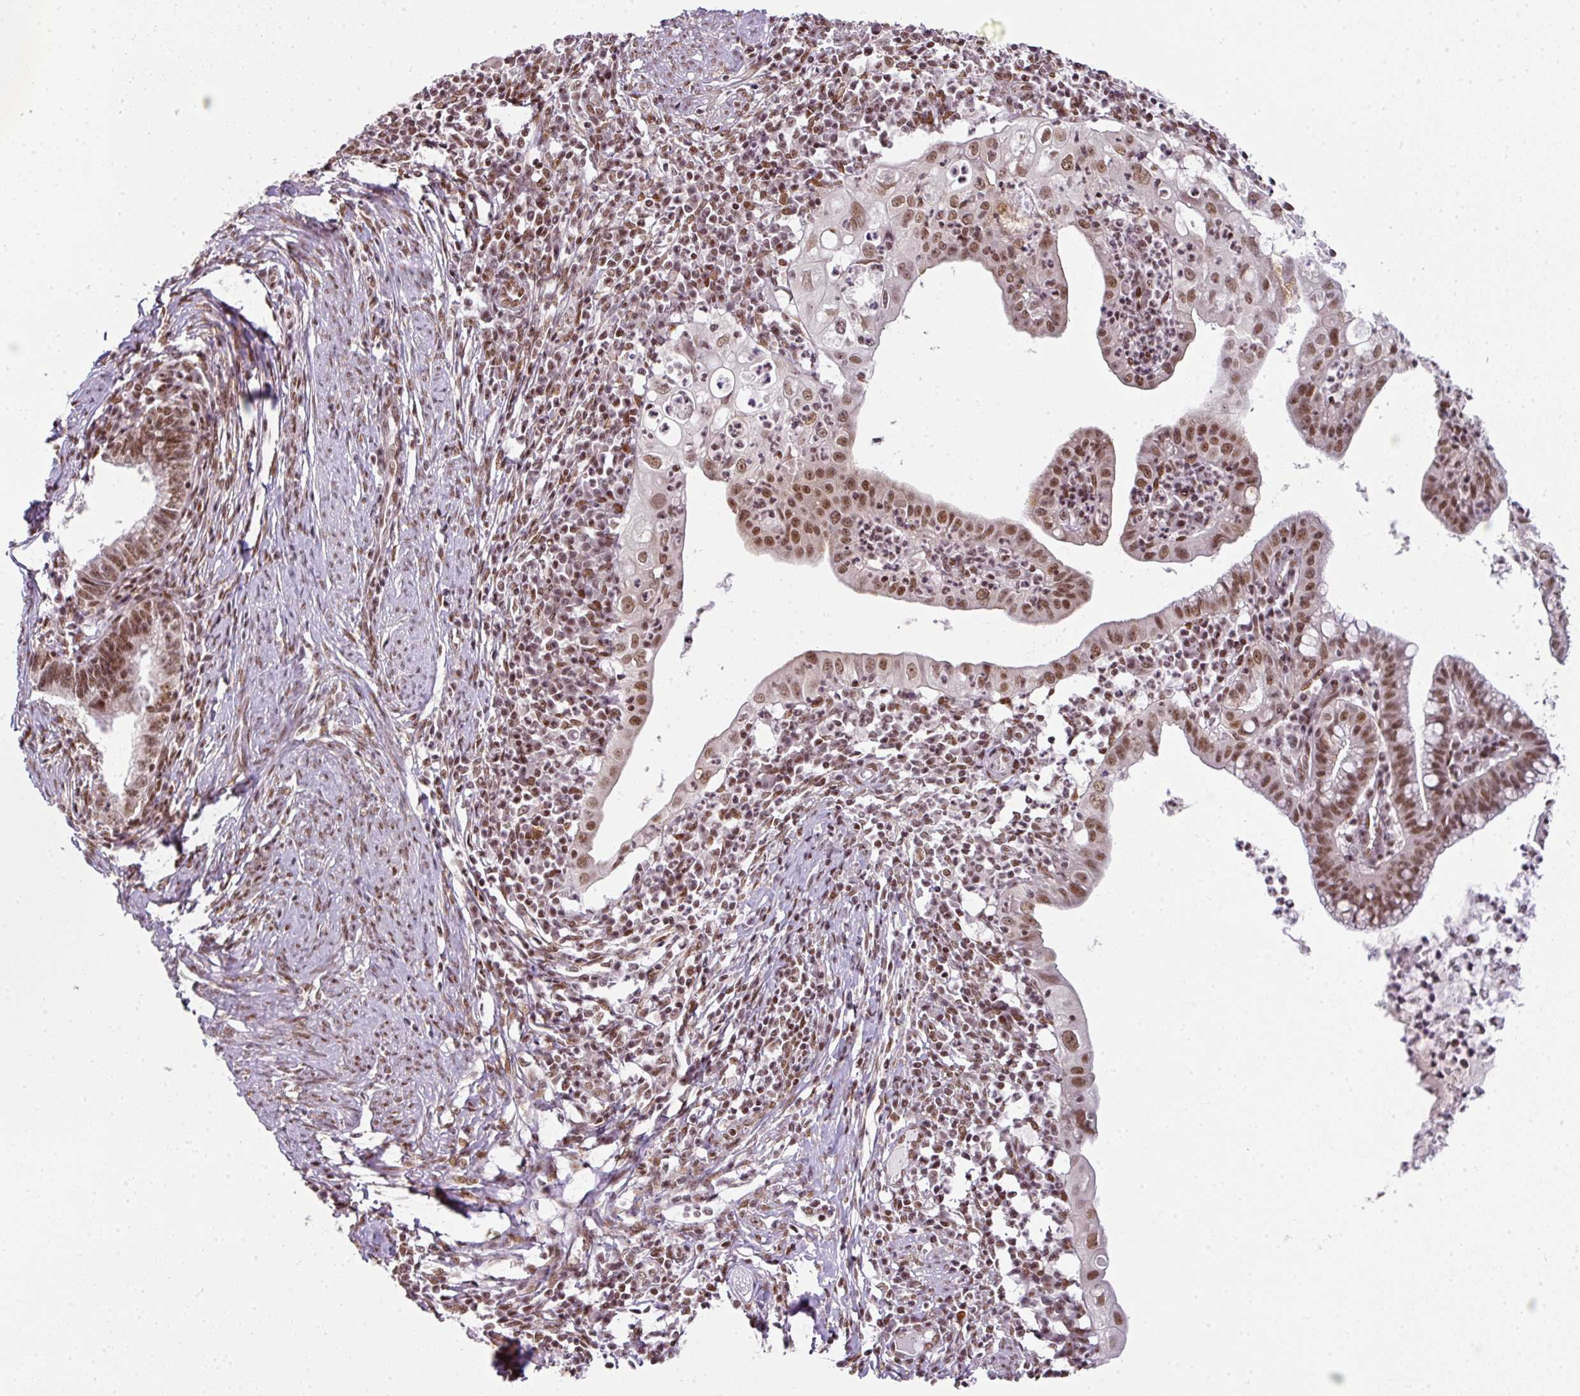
{"staining": {"intensity": "moderate", "quantity": ">75%", "location": "nuclear"}, "tissue": "cervical cancer", "cell_type": "Tumor cells", "image_type": "cancer", "snomed": [{"axis": "morphology", "description": "Adenocarcinoma, NOS"}, {"axis": "topography", "description": "Cervix"}], "caption": "Immunohistochemical staining of human cervical cancer (adenocarcinoma) demonstrates medium levels of moderate nuclear protein staining in approximately >75% of tumor cells.", "gene": "NFYA", "patient": {"sex": "female", "age": 36}}